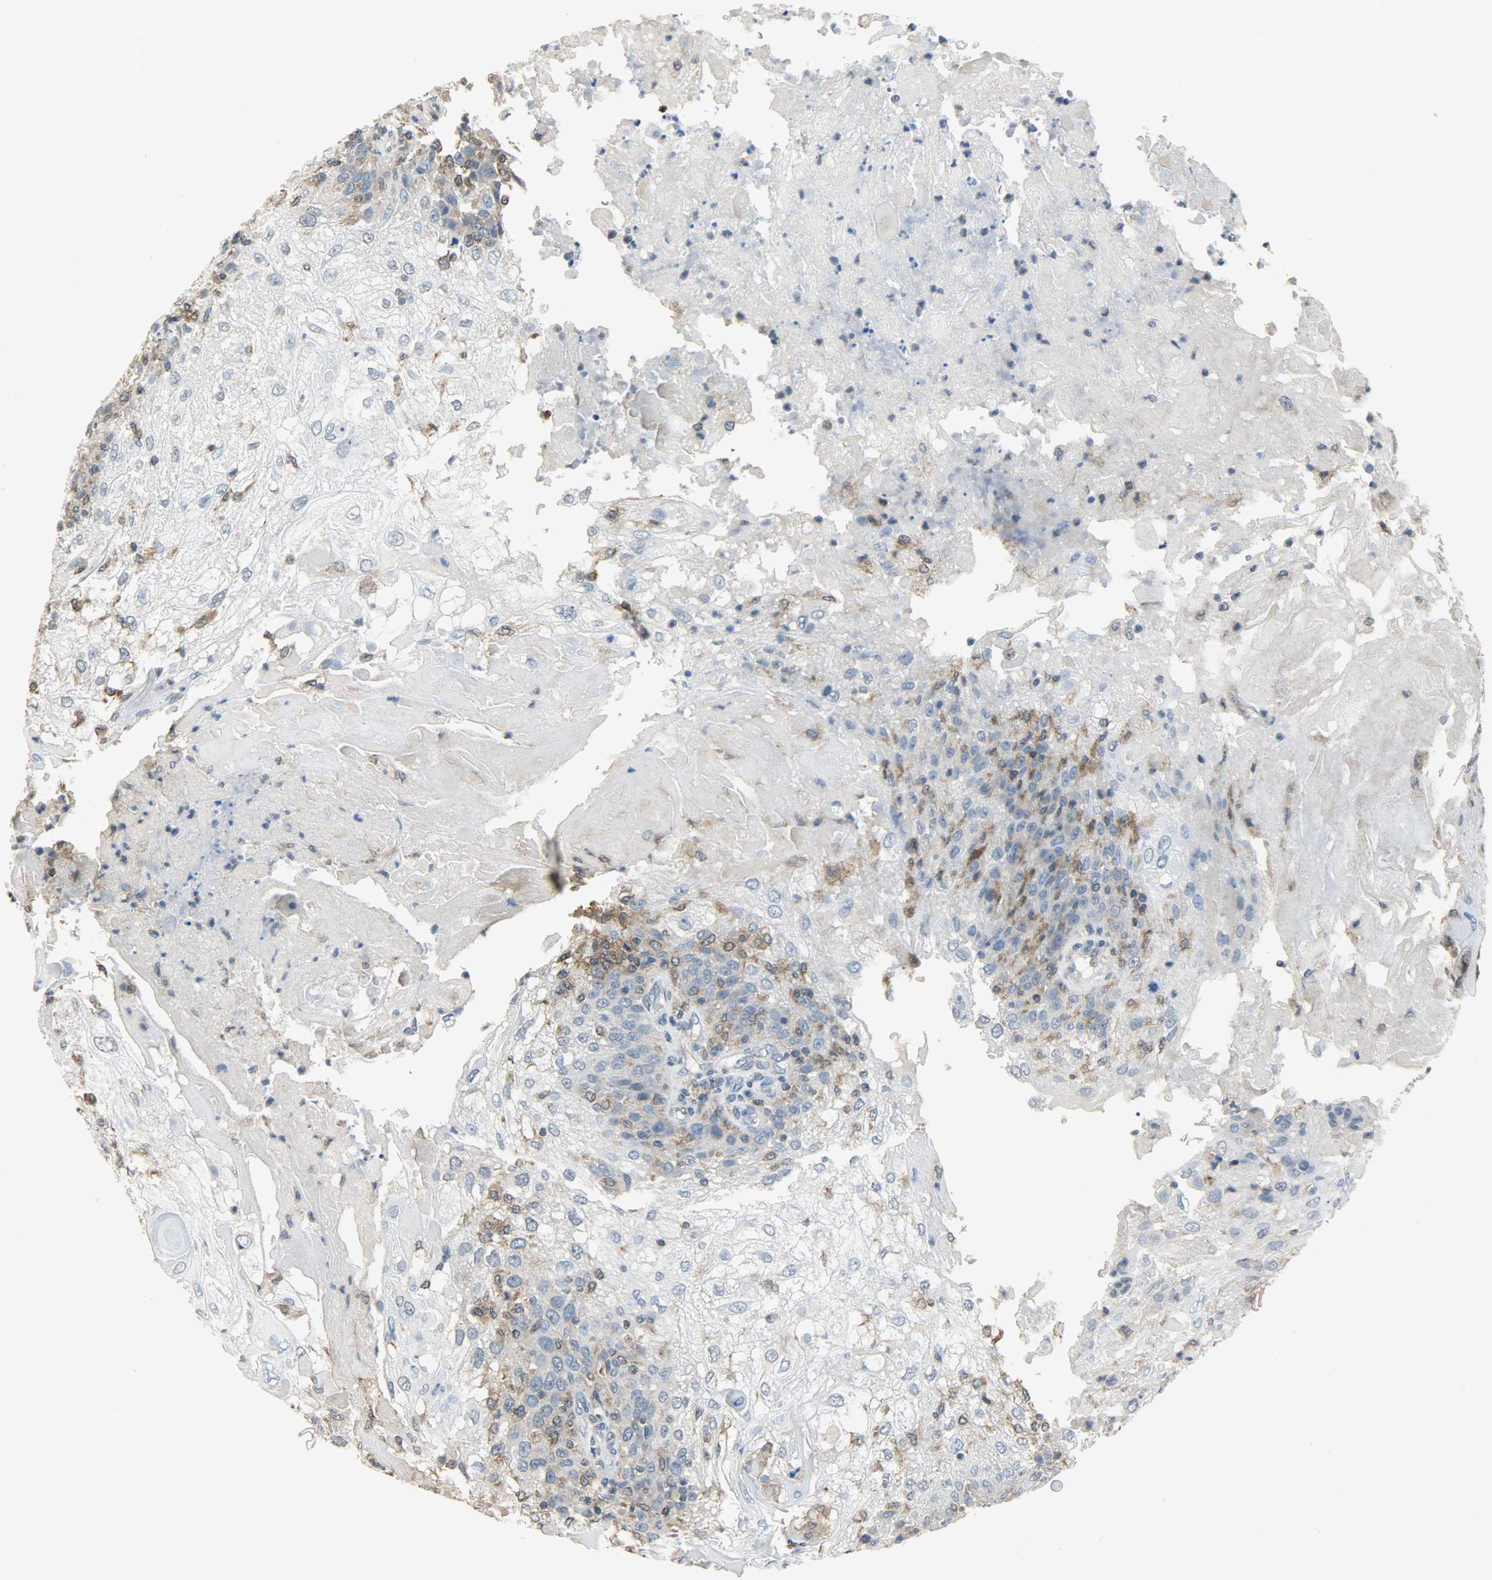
{"staining": {"intensity": "moderate", "quantity": "25%-75%", "location": "cytoplasmic/membranous,nuclear"}, "tissue": "skin cancer", "cell_type": "Tumor cells", "image_type": "cancer", "snomed": [{"axis": "morphology", "description": "Normal tissue, NOS"}, {"axis": "morphology", "description": "Squamous cell carcinoma, NOS"}, {"axis": "topography", "description": "Skin"}], "caption": "Skin cancer tissue shows moderate cytoplasmic/membranous and nuclear positivity in about 25%-75% of tumor cells", "gene": "TRIM21", "patient": {"sex": "female", "age": 83}}